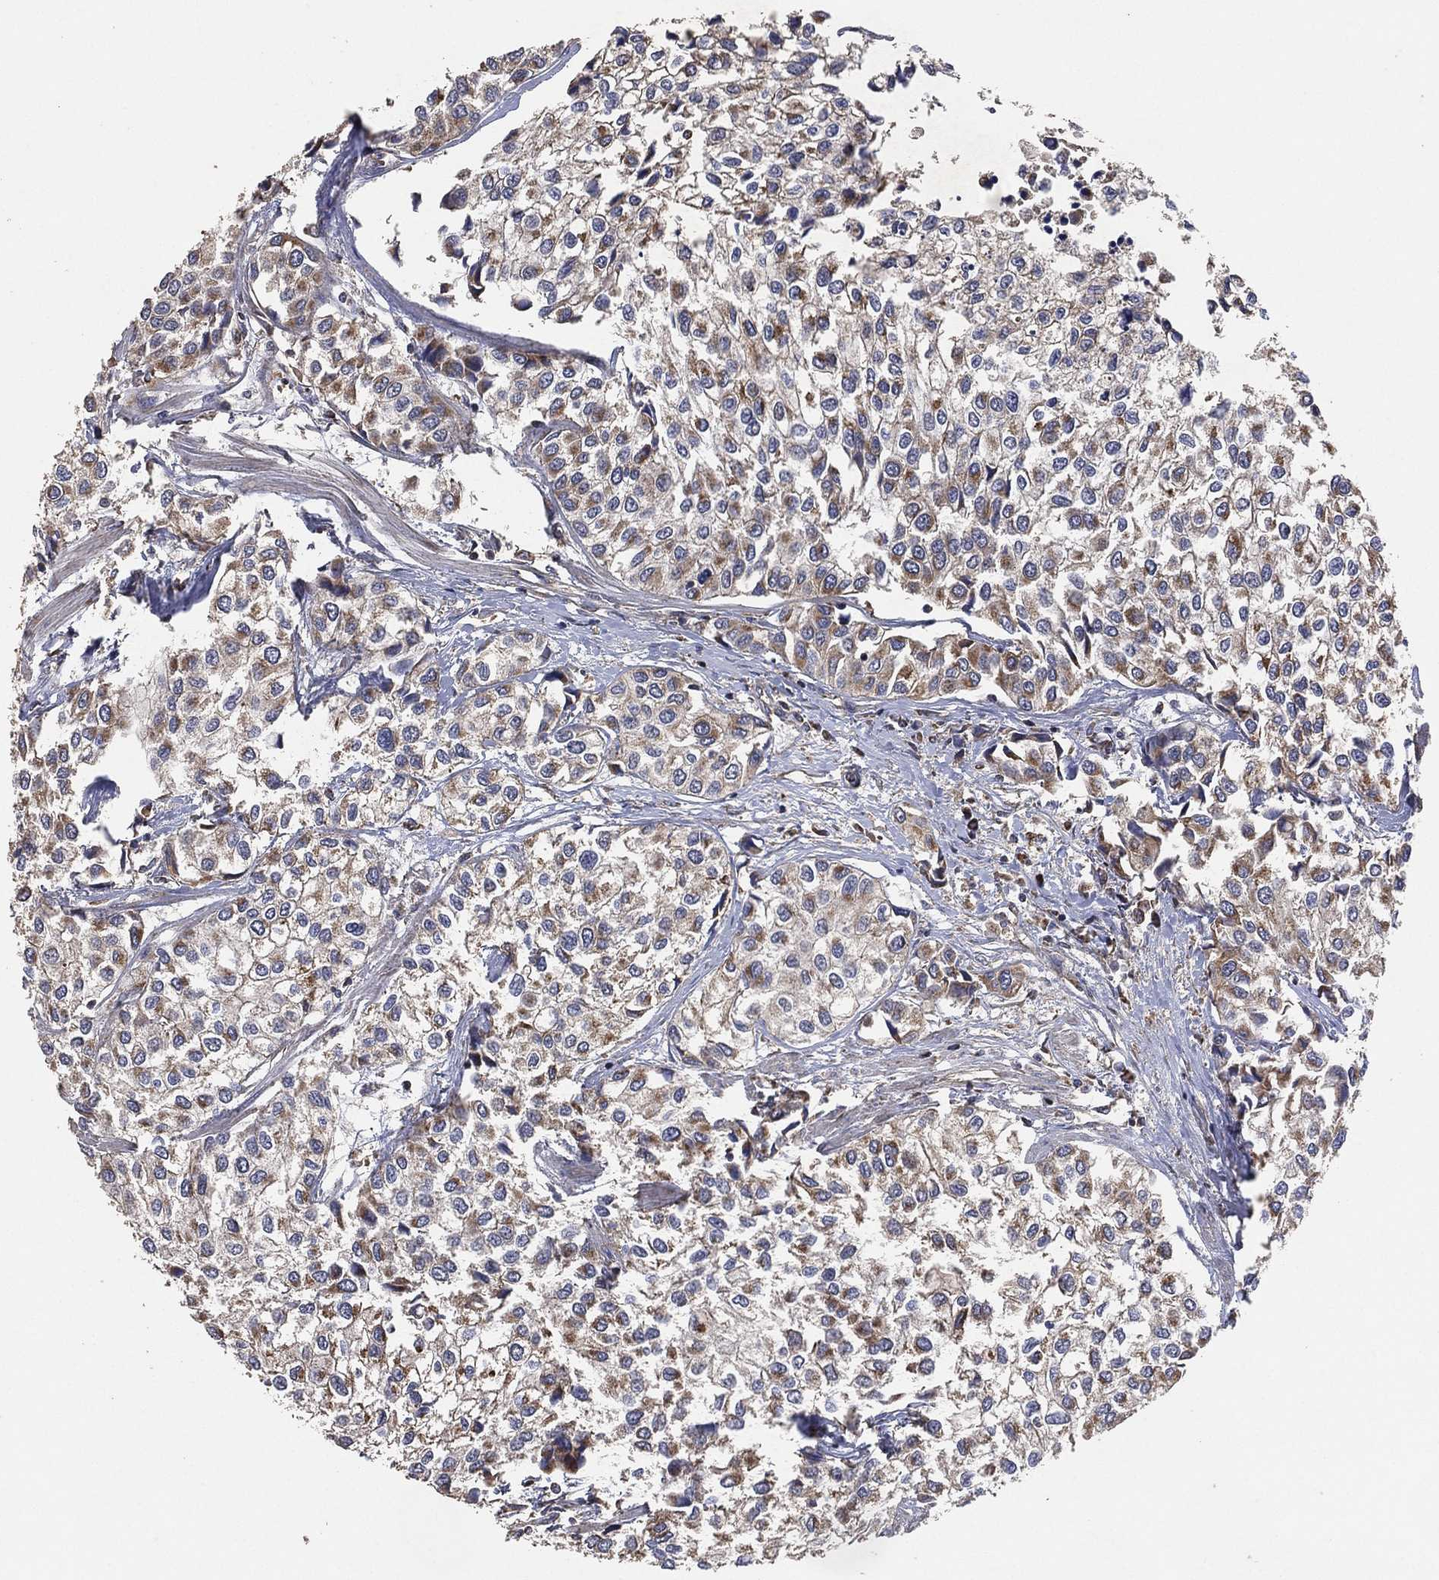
{"staining": {"intensity": "moderate", "quantity": "<25%", "location": "cytoplasmic/membranous"}, "tissue": "urothelial cancer", "cell_type": "Tumor cells", "image_type": "cancer", "snomed": [{"axis": "morphology", "description": "Urothelial carcinoma, High grade"}, {"axis": "topography", "description": "Urinary bladder"}], "caption": "Protein staining demonstrates moderate cytoplasmic/membranous staining in about <25% of tumor cells in high-grade urothelial carcinoma.", "gene": "LIMD1", "patient": {"sex": "male", "age": 73}}